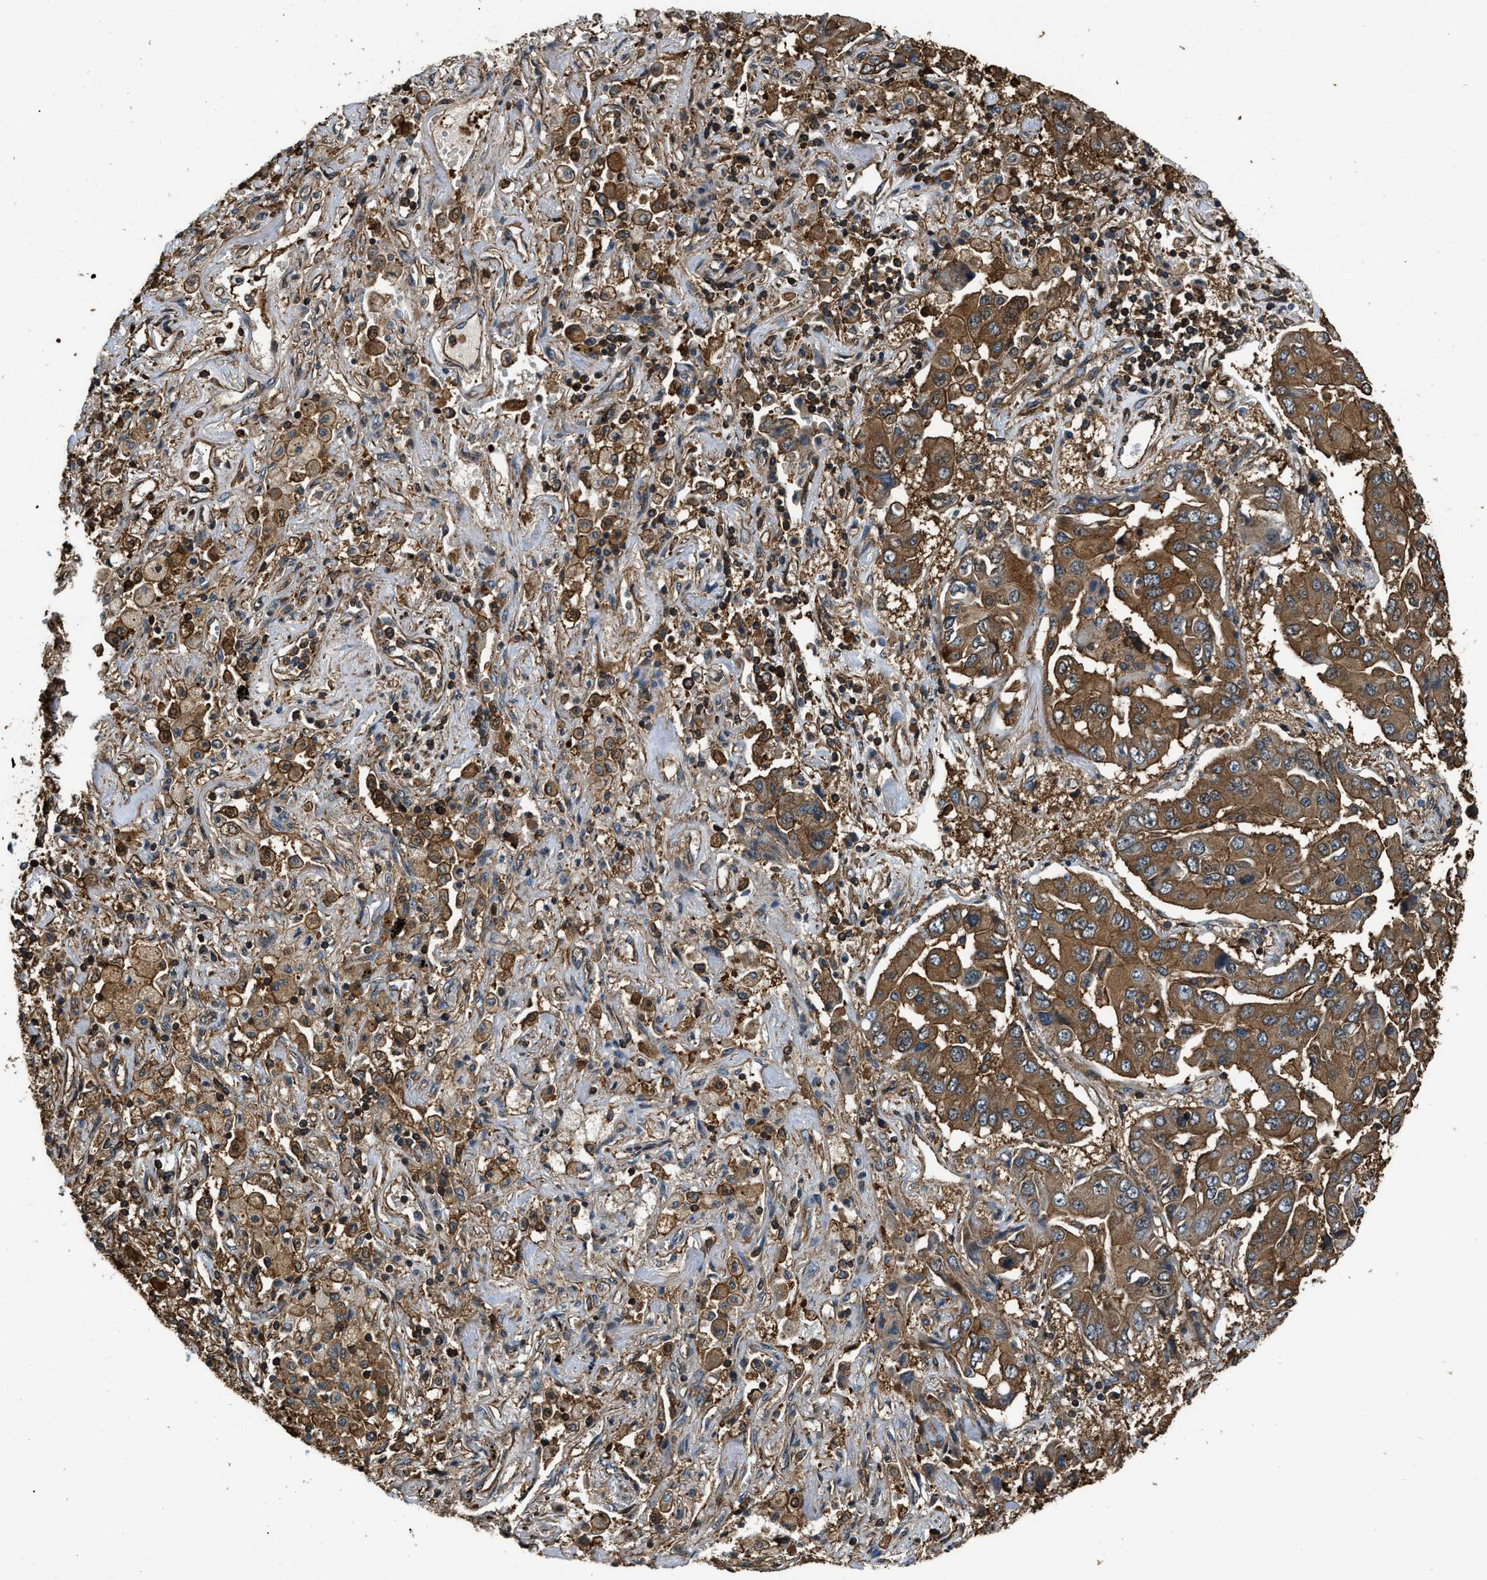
{"staining": {"intensity": "strong", "quantity": ">75%", "location": "cytoplasmic/membranous"}, "tissue": "lung cancer", "cell_type": "Tumor cells", "image_type": "cancer", "snomed": [{"axis": "morphology", "description": "Adenocarcinoma, NOS"}, {"axis": "topography", "description": "Lung"}], "caption": "IHC (DAB (3,3'-diaminobenzidine)) staining of lung cancer reveals strong cytoplasmic/membranous protein positivity in about >75% of tumor cells. Immunohistochemistry (ihc) stains the protein in brown and the nuclei are stained blue.", "gene": "YARS1", "patient": {"sex": "female", "age": 65}}